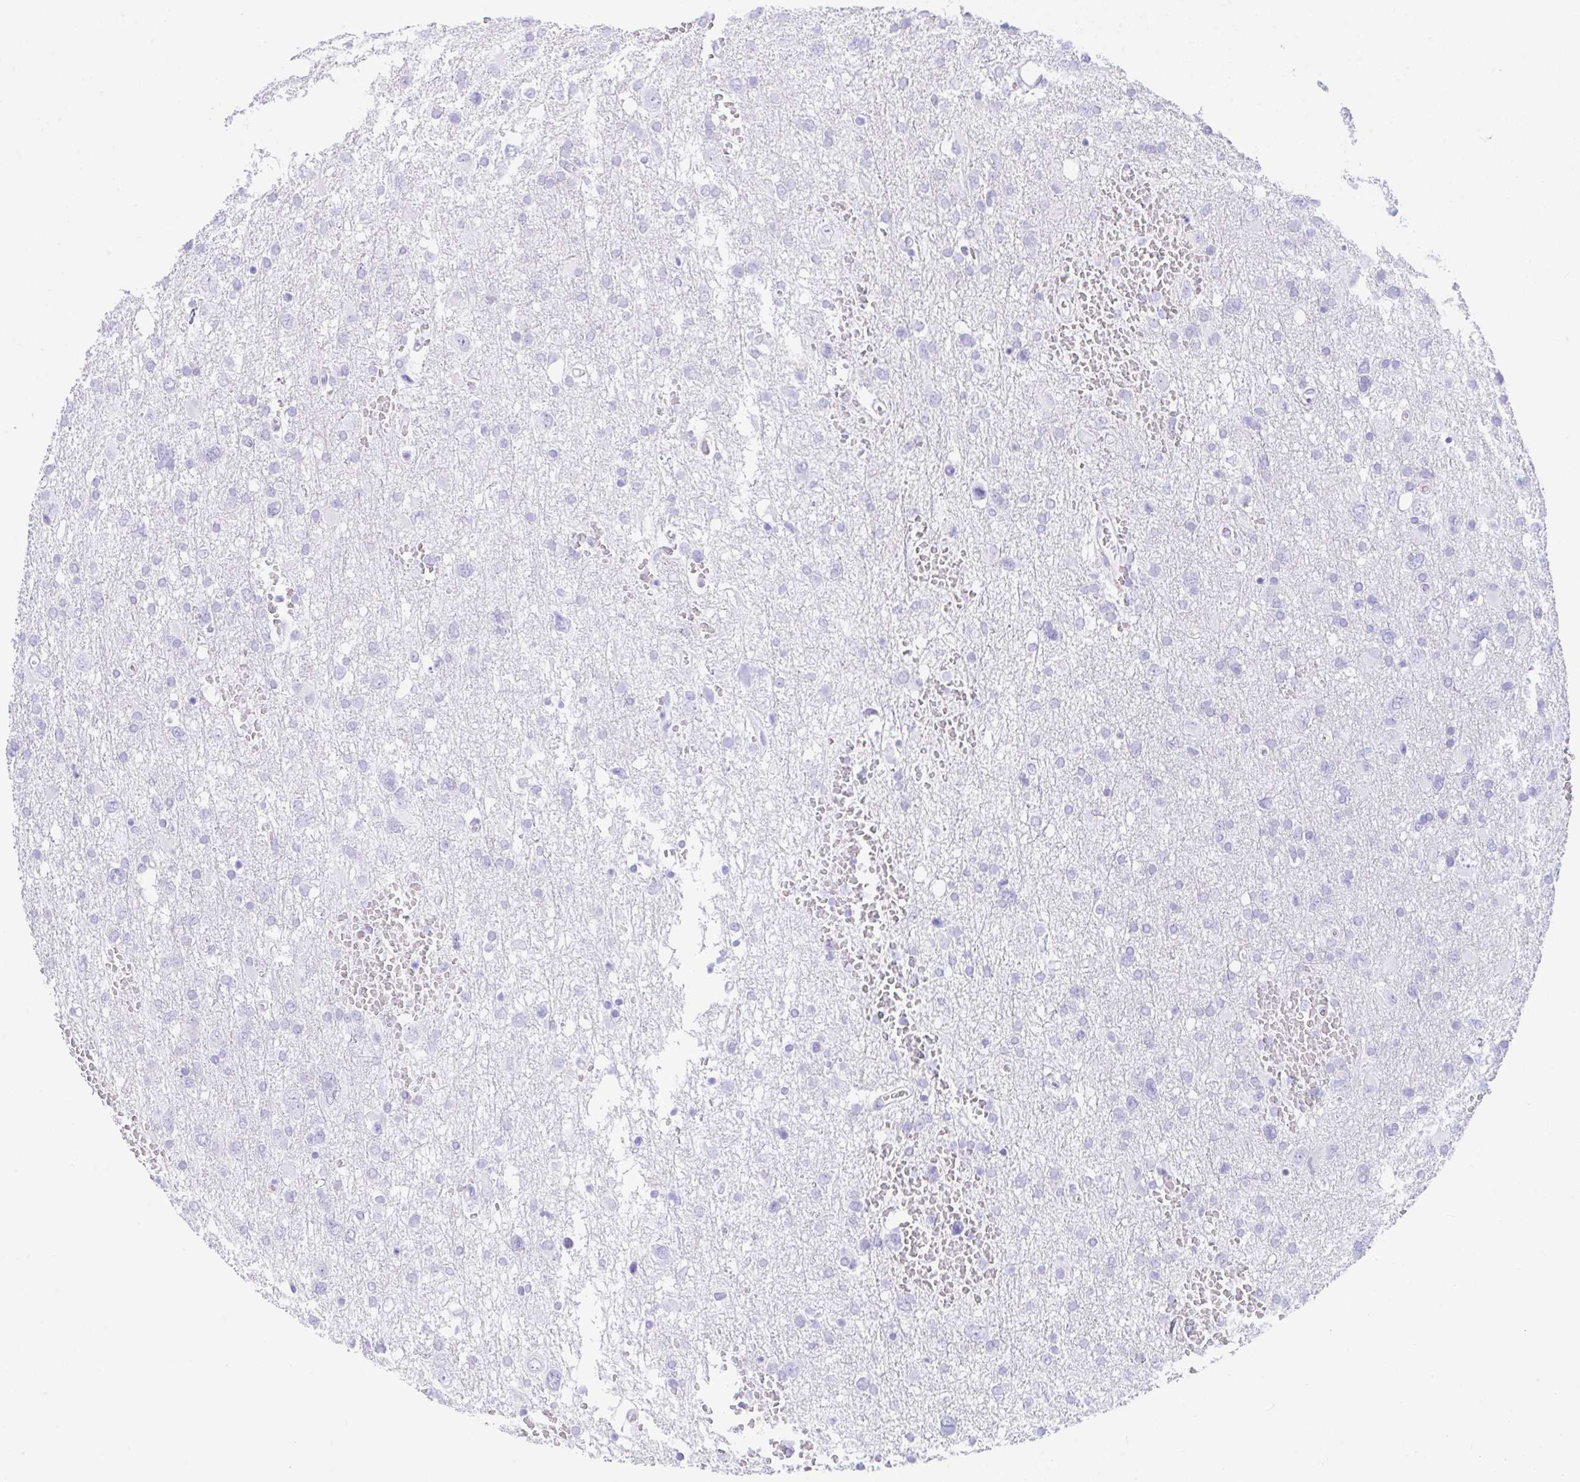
{"staining": {"intensity": "negative", "quantity": "none", "location": "none"}, "tissue": "glioma", "cell_type": "Tumor cells", "image_type": "cancer", "snomed": [{"axis": "morphology", "description": "Glioma, malignant, High grade"}, {"axis": "topography", "description": "Brain"}], "caption": "The photomicrograph exhibits no staining of tumor cells in glioma.", "gene": "SEL1L2", "patient": {"sex": "male", "age": 61}}